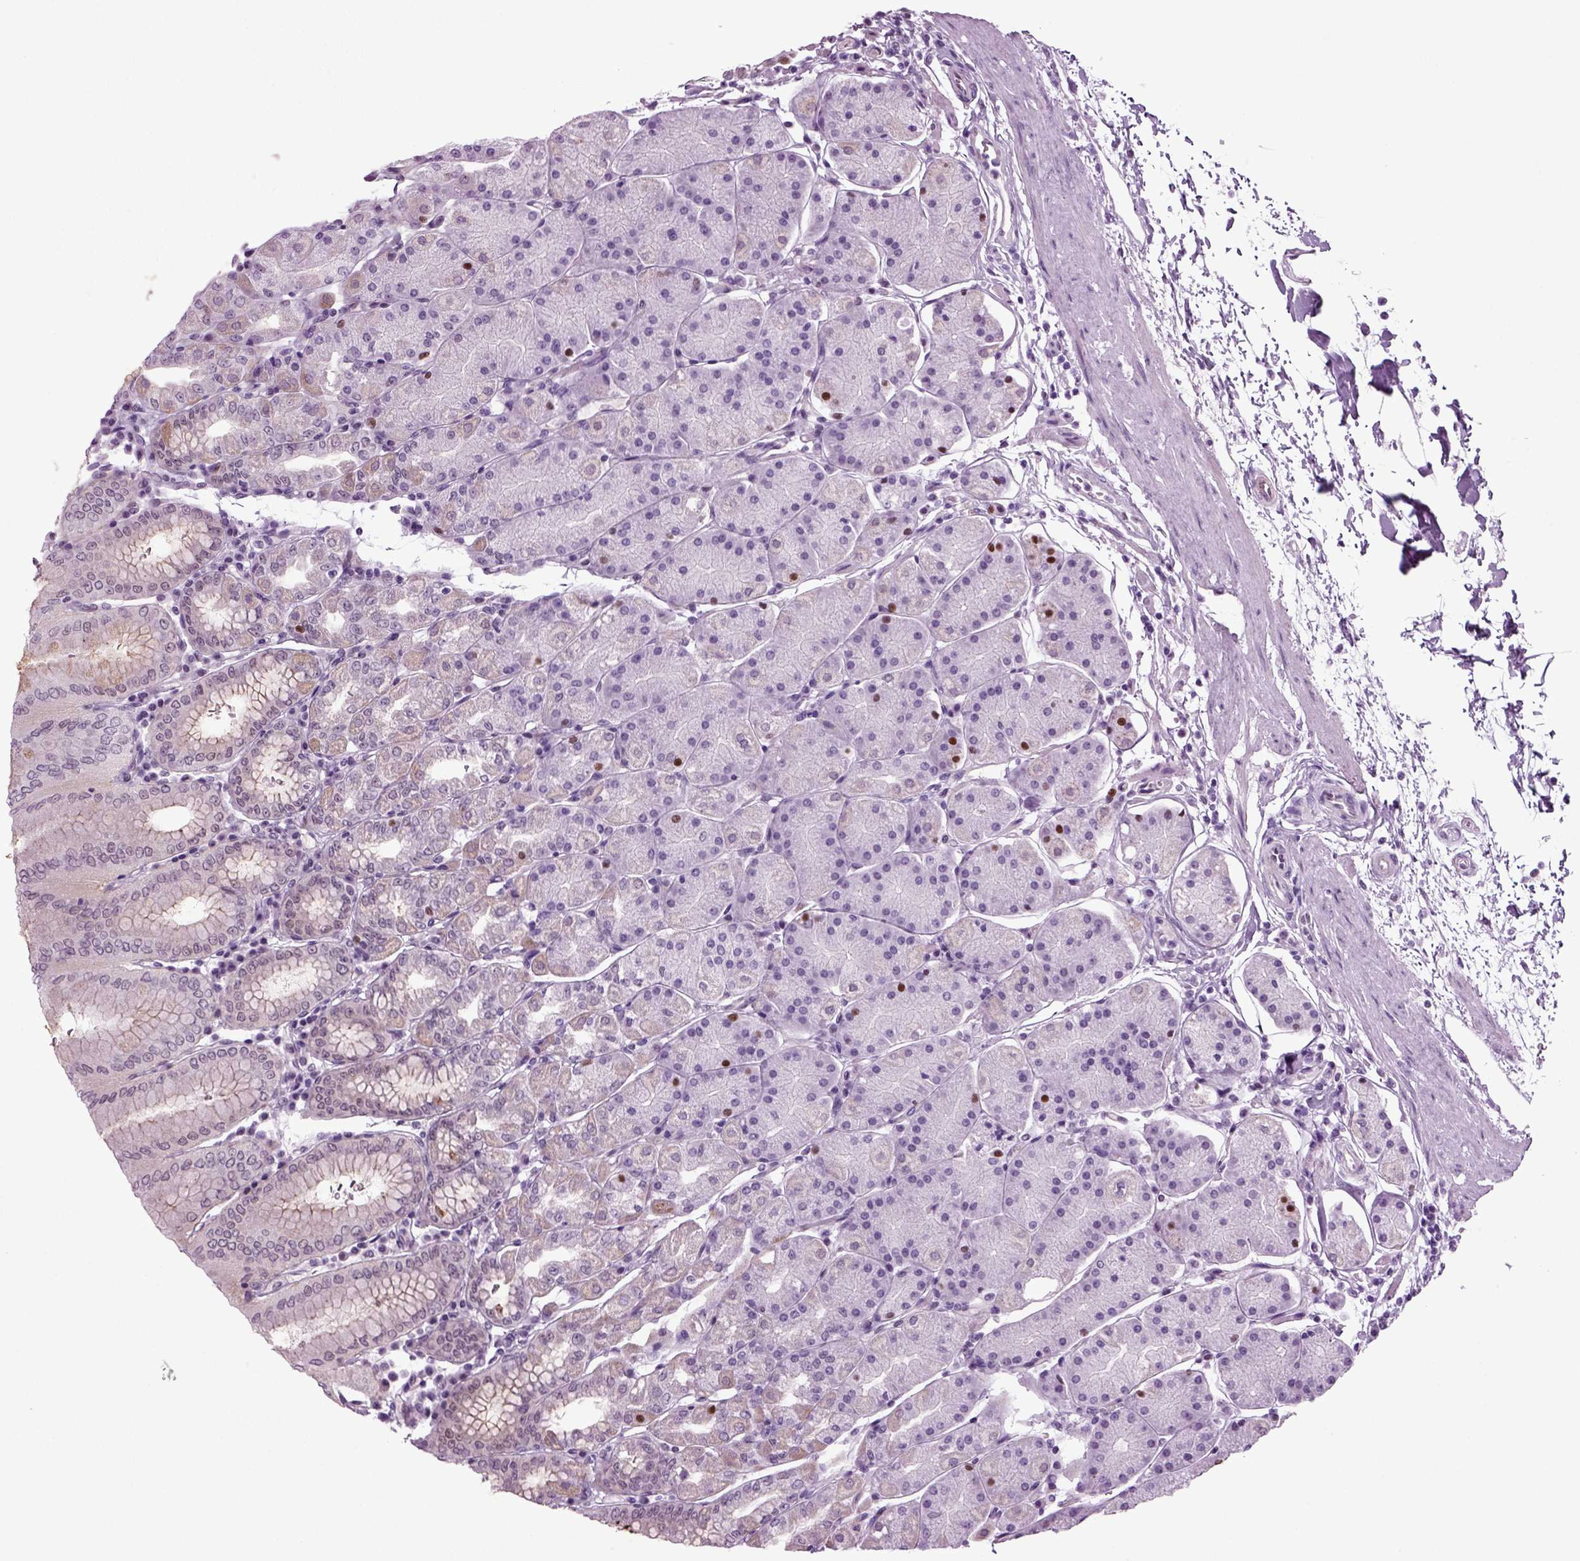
{"staining": {"intensity": "strong", "quantity": "<25%", "location": "nuclear"}, "tissue": "stomach", "cell_type": "Glandular cells", "image_type": "normal", "snomed": [{"axis": "morphology", "description": "Normal tissue, NOS"}, {"axis": "topography", "description": "Stomach"}], "caption": "Immunohistochemical staining of benign stomach shows strong nuclear protein positivity in about <25% of glandular cells.", "gene": "RFX3", "patient": {"sex": "male", "age": 54}}